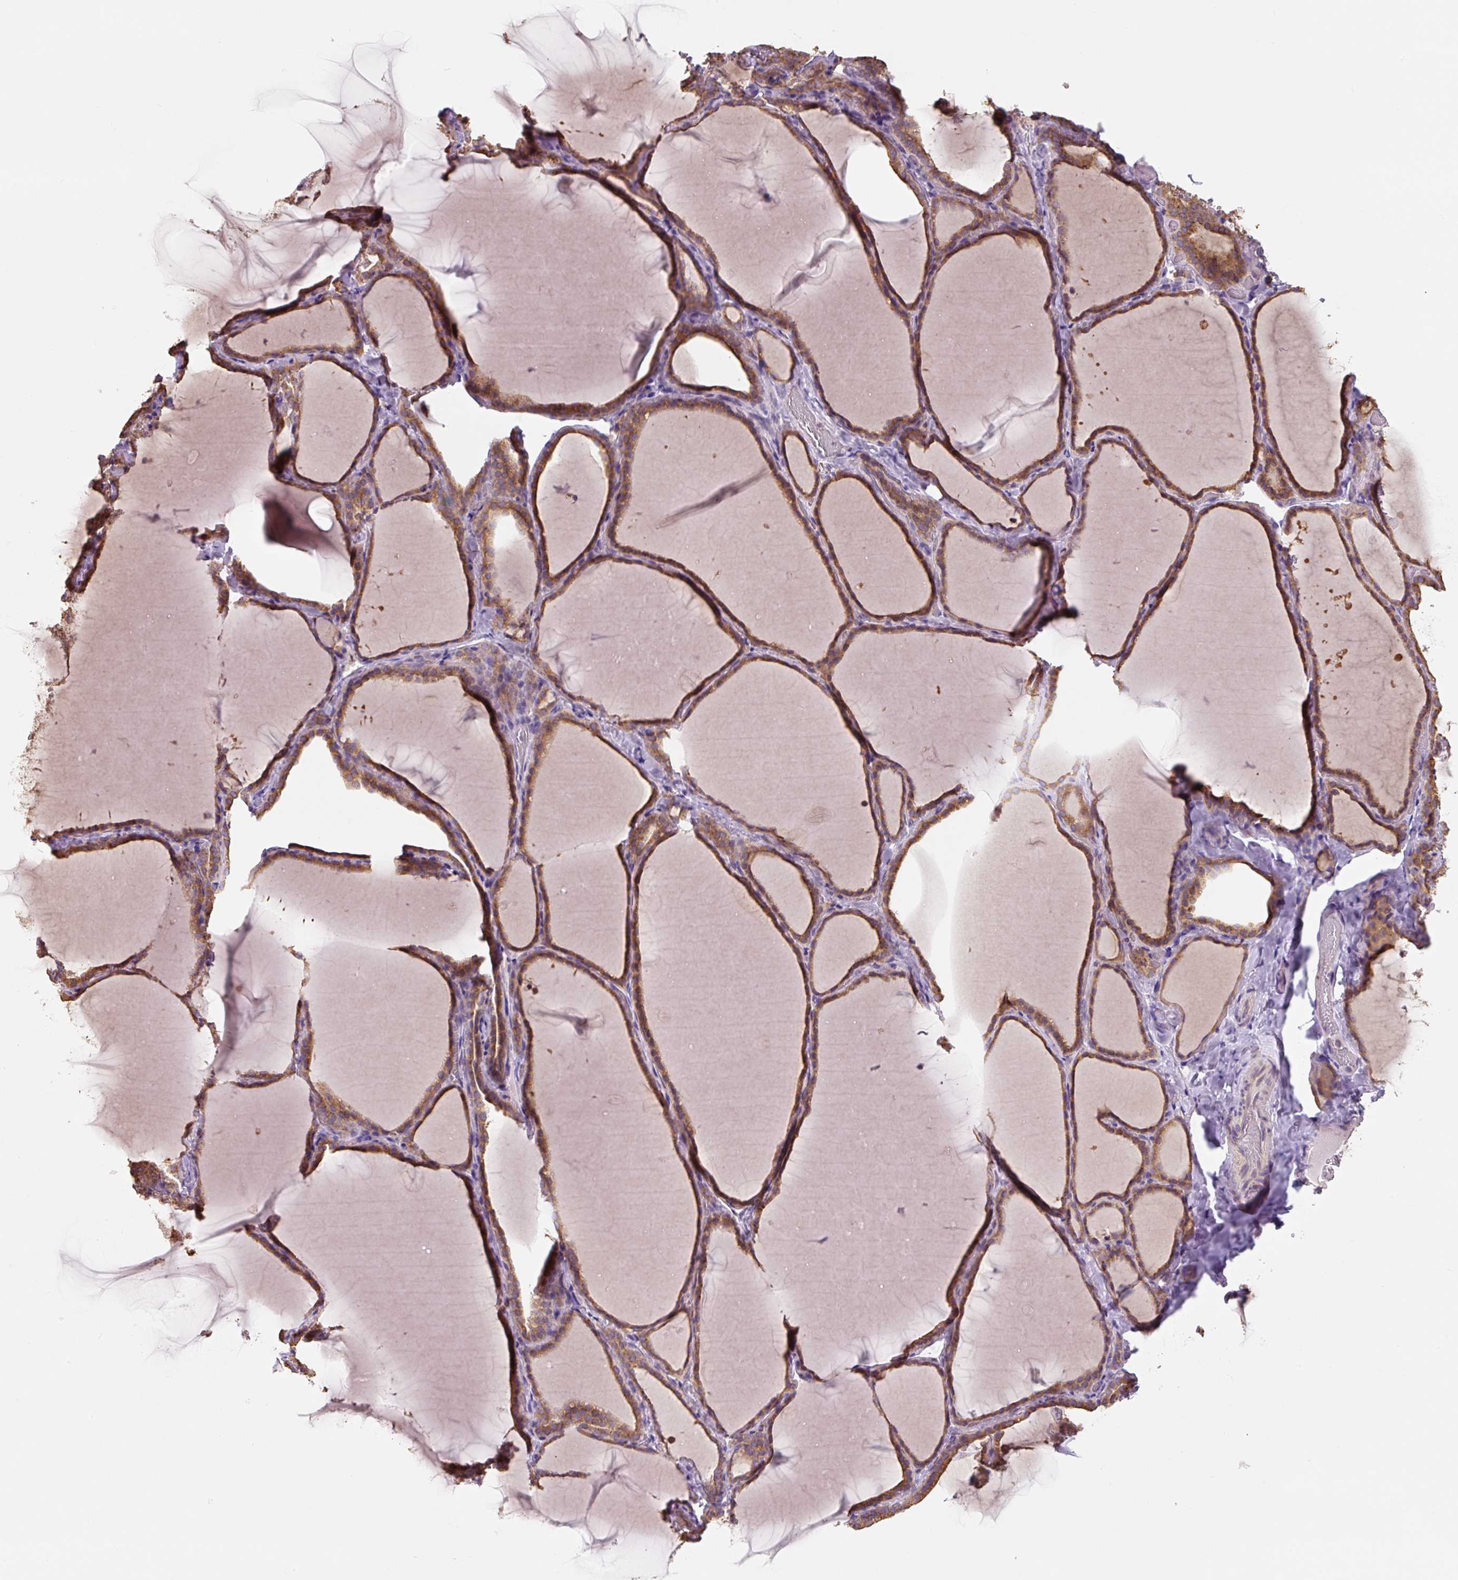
{"staining": {"intensity": "moderate", "quantity": ">75%", "location": "cytoplasmic/membranous"}, "tissue": "thyroid gland", "cell_type": "Glandular cells", "image_type": "normal", "snomed": [{"axis": "morphology", "description": "Normal tissue, NOS"}, {"axis": "topography", "description": "Thyroid gland"}], "caption": "An immunohistochemistry photomicrograph of benign tissue is shown. Protein staining in brown highlights moderate cytoplasmic/membranous positivity in thyroid gland within glandular cells.", "gene": "ASRGL1", "patient": {"sex": "female", "age": 22}}